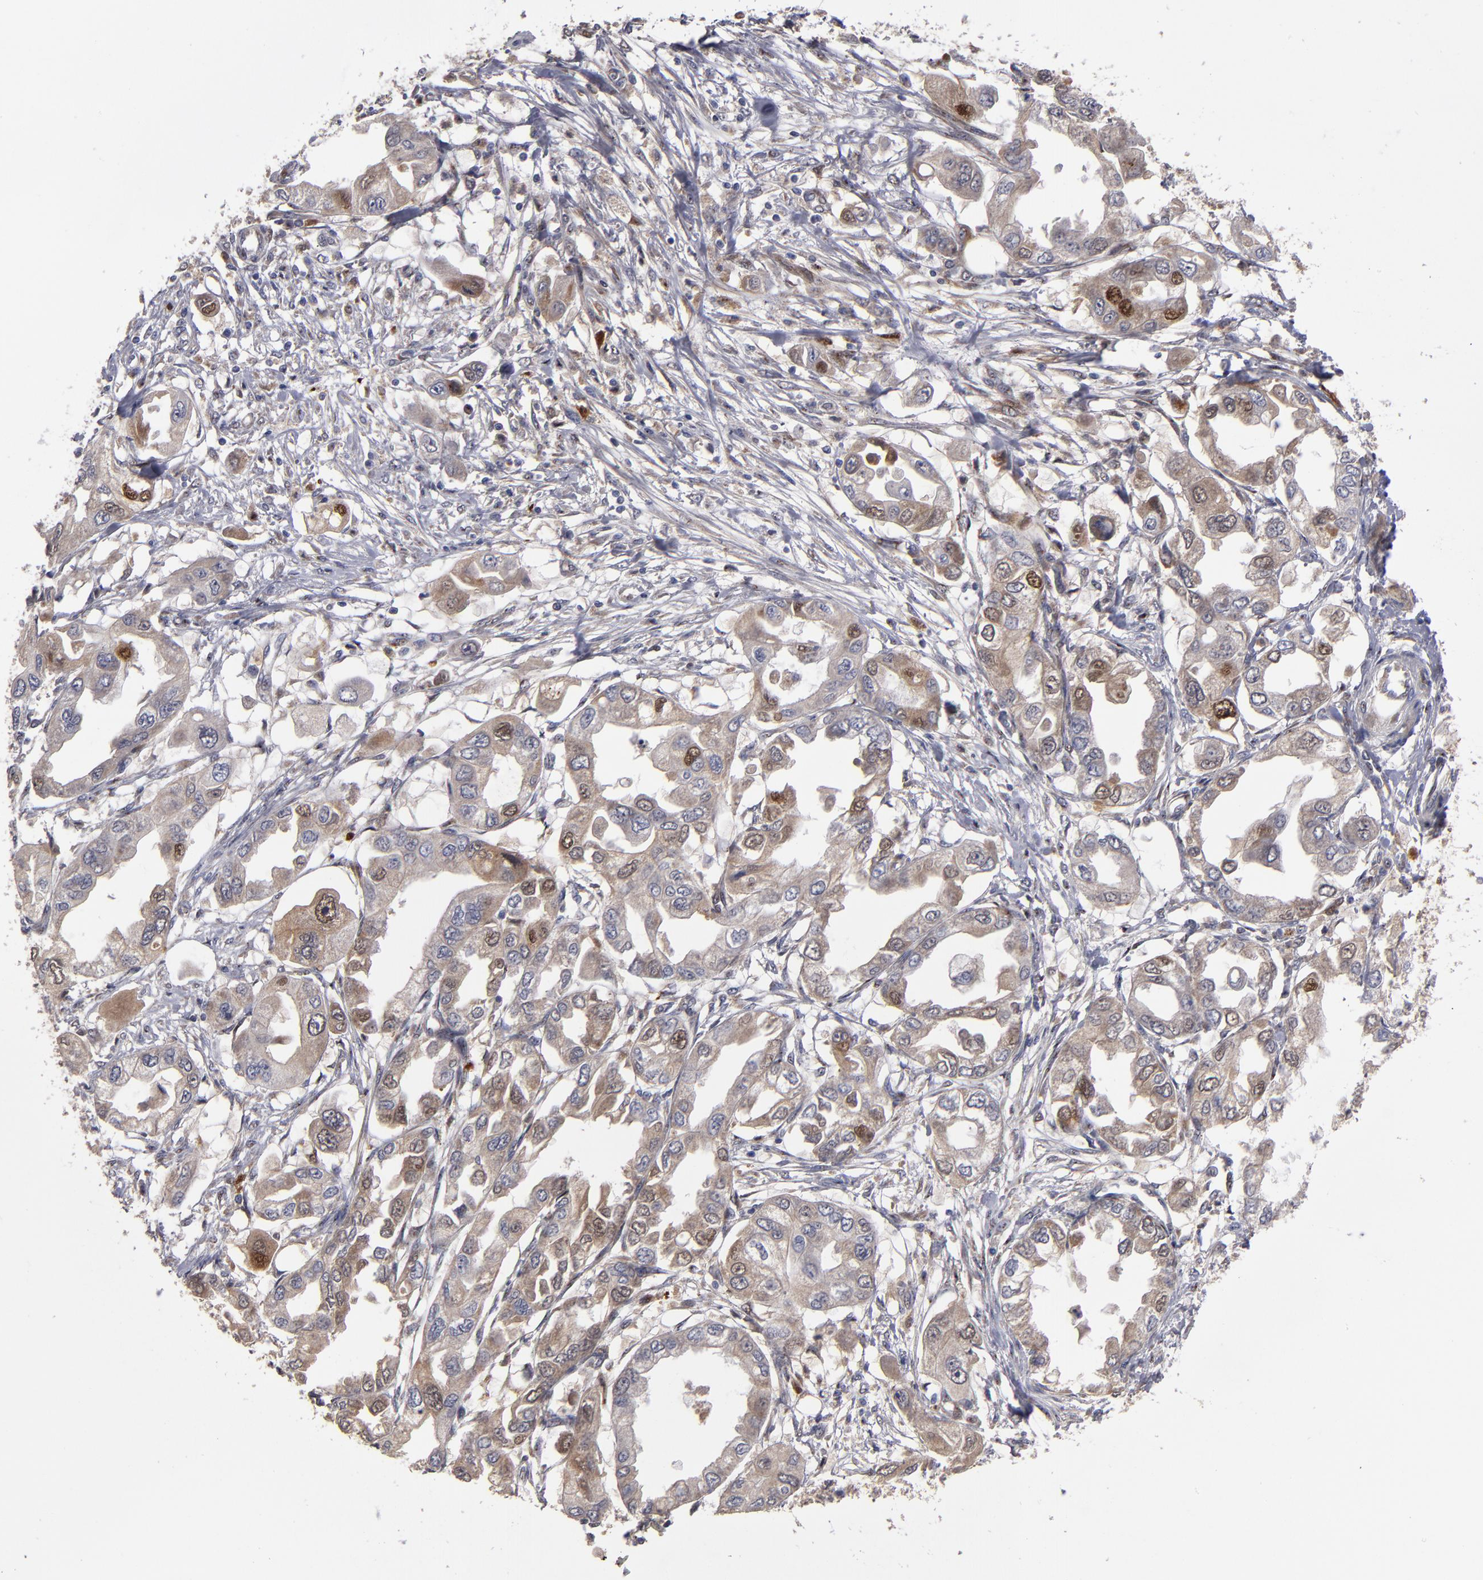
{"staining": {"intensity": "moderate", "quantity": ">75%", "location": "cytoplasmic/membranous"}, "tissue": "endometrial cancer", "cell_type": "Tumor cells", "image_type": "cancer", "snomed": [{"axis": "morphology", "description": "Adenocarcinoma, NOS"}, {"axis": "topography", "description": "Endometrium"}], "caption": "Approximately >75% of tumor cells in adenocarcinoma (endometrial) demonstrate moderate cytoplasmic/membranous protein positivity as visualized by brown immunohistochemical staining.", "gene": "EXD2", "patient": {"sex": "female", "age": 67}}